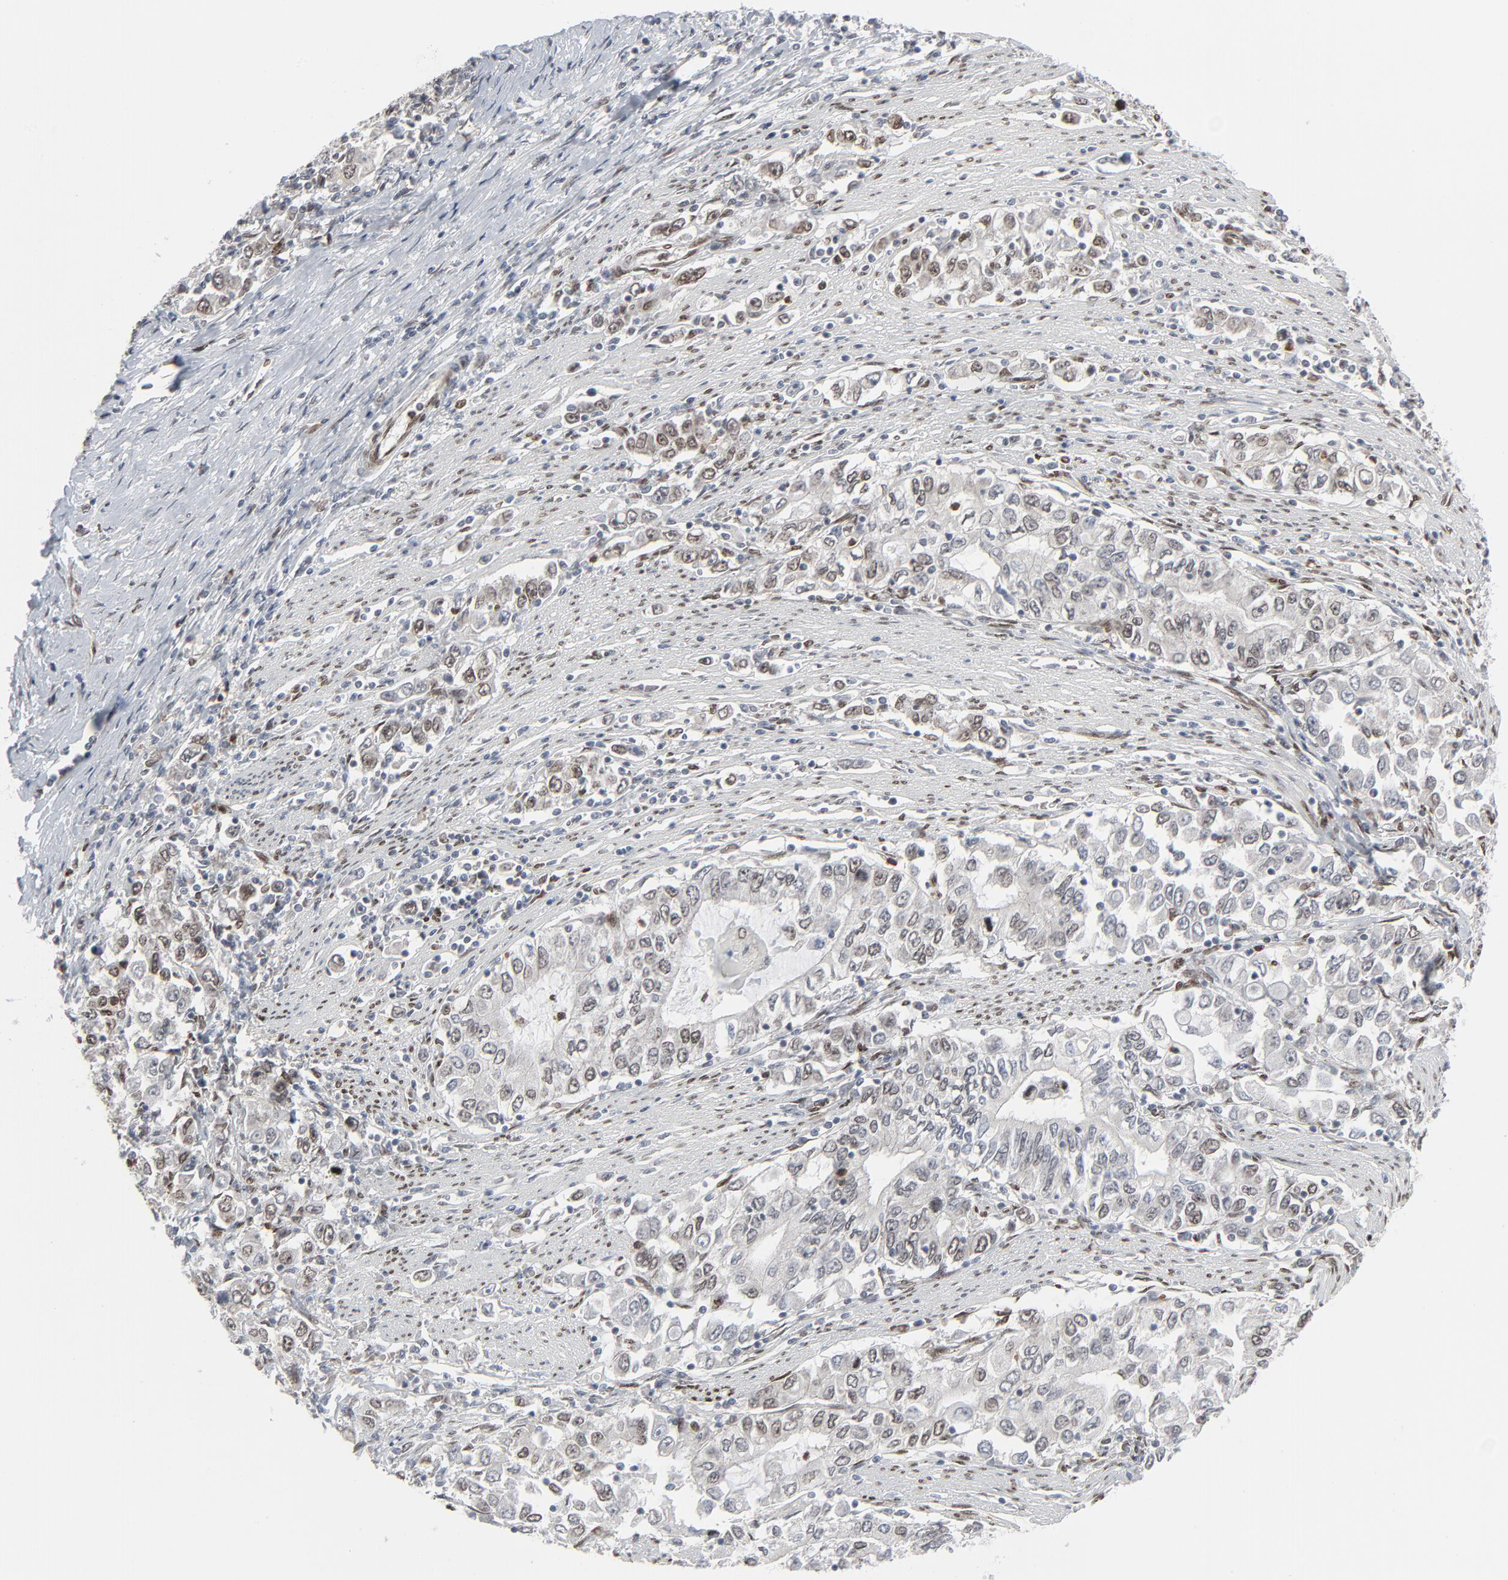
{"staining": {"intensity": "weak", "quantity": "25%-75%", "location": "nuclear"}, "tissue": "stomach cancer", "cell_type": "Tumor cells", "image_type": "cancer", "snomed": [{"axis": "morphology", "description": "Adenocarcinoma, NOS"}, {"axis": "topography", "description": "Stomach, lower"}], "caption": "Protein expression analysis of human stomach cancer (adenocarcinoma) reveals weak nuclear expression in about 25%-75% of tumor cells.", "gene": "CUX1", "patient": {"sex": "female", "age": 72}}